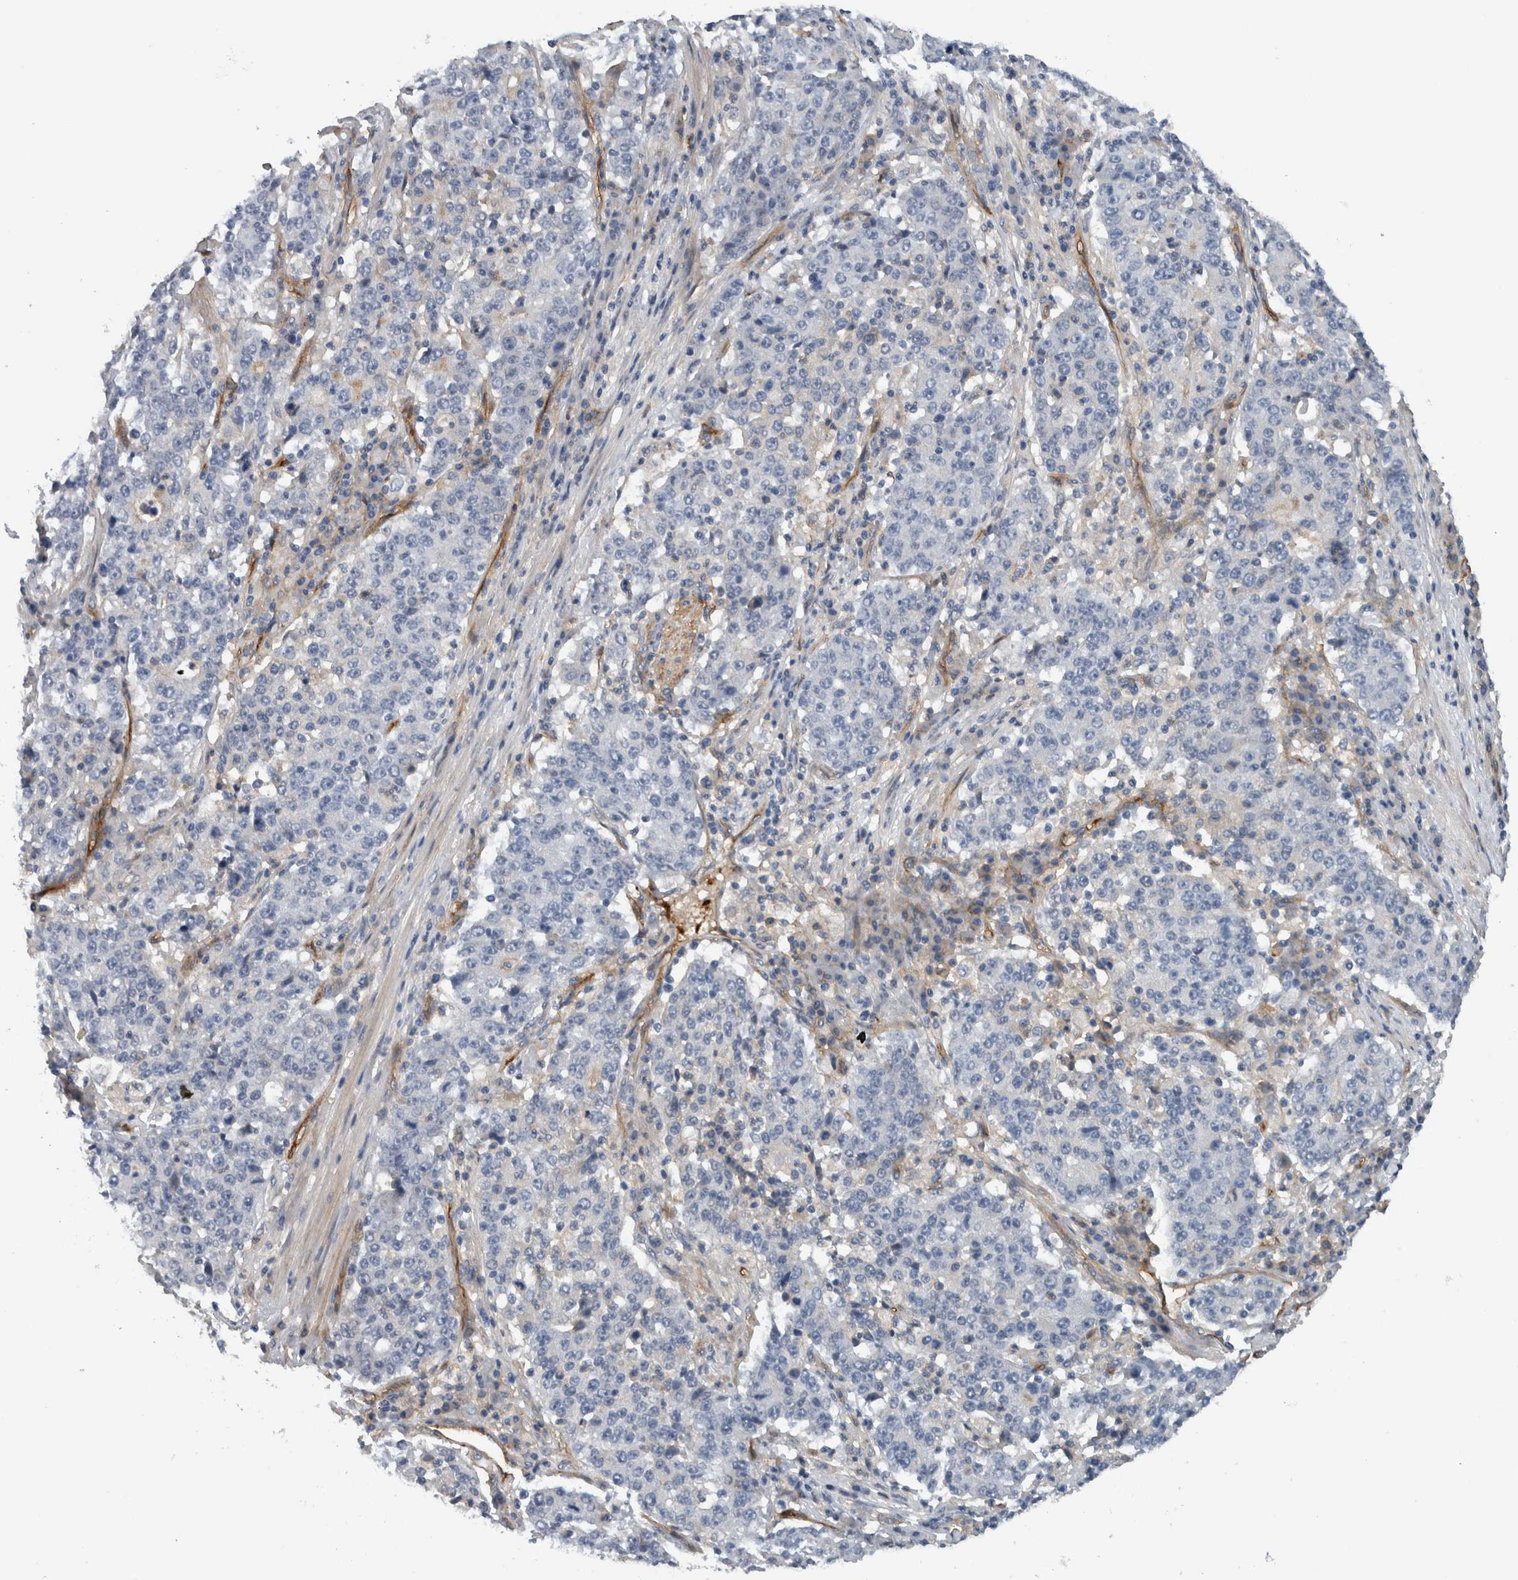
{"staining": {"intensity": "negative", "quantity": "none", "location": "none"}, "tissue": "stomach cancer", "cell_type": "Tumor cells", "image_type": "cancer", "snomed": [{"axis": "morphology", "description": "Adenocarcinoma, NOS"}, {"axis": "topography", "description": "Stomach"}], "caption": "Stomach cancer (adenocarcinoma) was stained to show a protein in brown. There is no significant expression in tumor cells. Nuclei are stained in blue.", "gene": "CD59", "patient": {"sex": "male", "age": 59}}